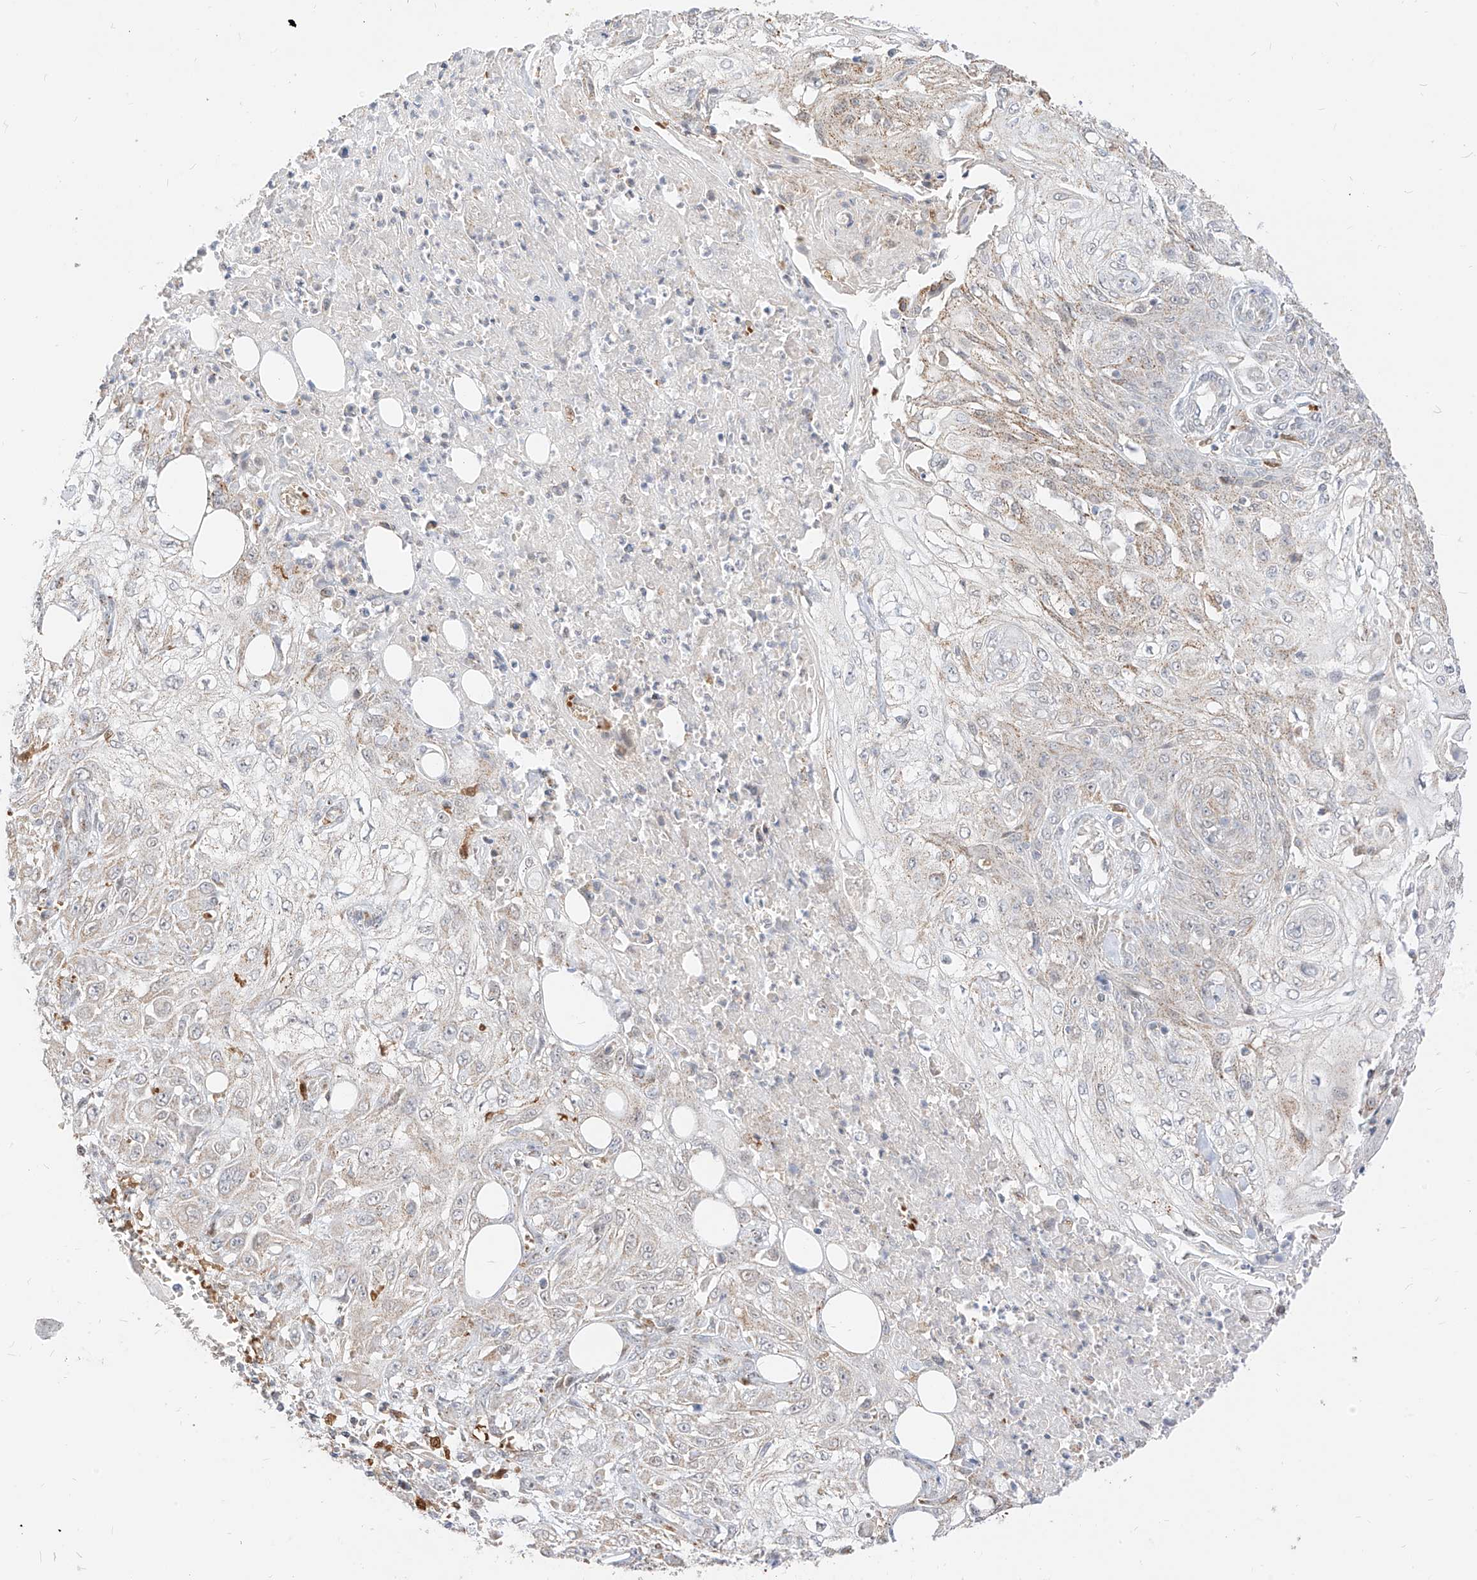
{"staining": {"intensity": "weak", "quantity": "<25%", "location": "cytoplasmic/membranous"}, "tissue": "skin cancer", "cell_type": "Tumor cells", "image_type": "cancer", "snomed": [{"axis": "morphology", "description": "Squamous cell carcinoma, NOS"}, {"axis": "morphology", "description": "Squamous cell carcinoma, metastatic, NOS"}, {"axis": "topography", "description": "Skin"}, {"axis": "topography", "description": "Lymph node"}], "caption": "Tumor cells are negative for brown protein staining in skin cancer (squamous cell carcinoma).", "gene": "MTUS2", "patient": {"sex": "male", "age": 75}}